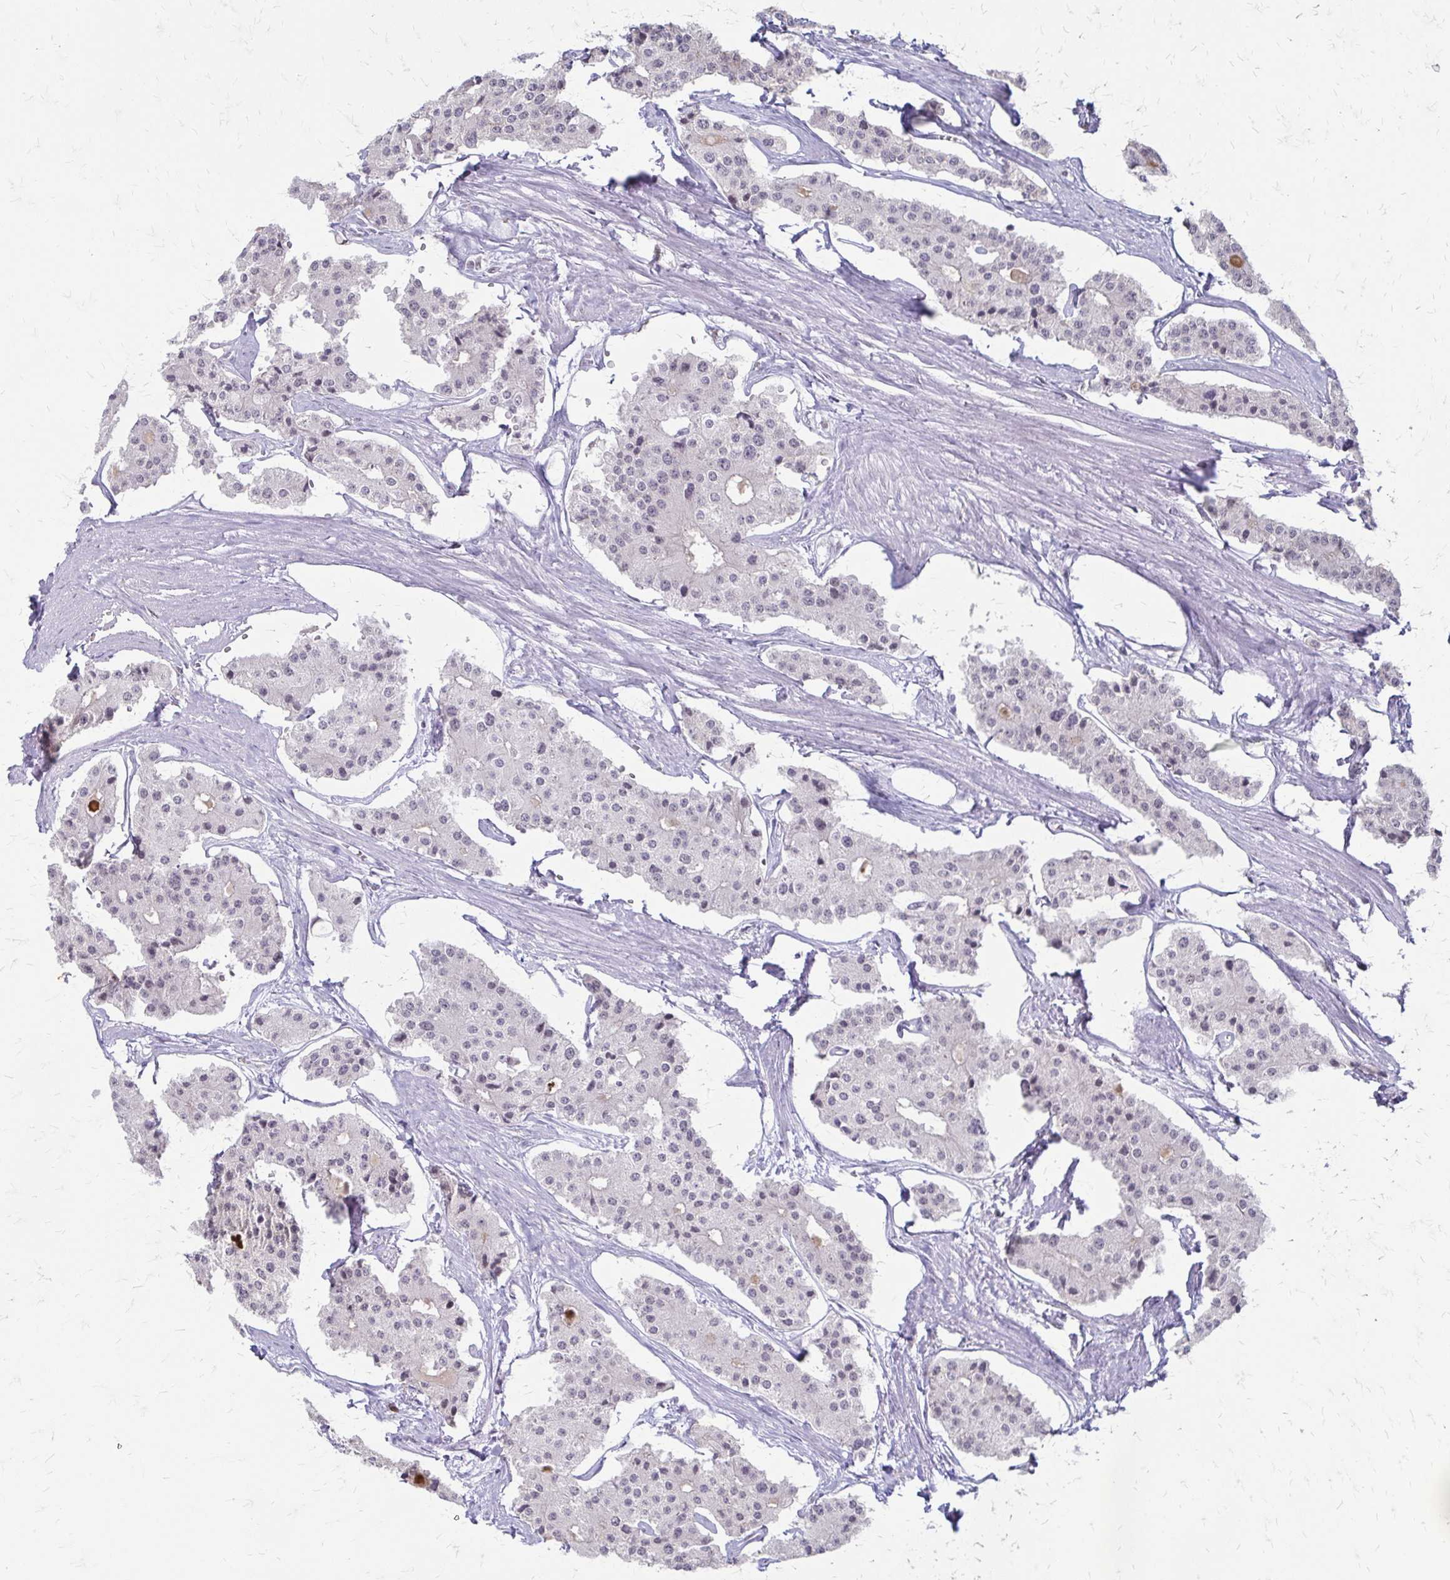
{"staining": {"intensity": "negative", "quantity": "none", "location": "none"}, "tissue": "carcinoid", "cell_type": "Tumor cells", "image_type": "cancer", "snomed": [{"axis": "morphology", "description": "Carcinoid, malignant, NOS"}, {"axis": "topography", "description": "Small intestine"}], "caption": "The image reveals no significant expression in tumor cells of malignant carcinoid.", "gene": "EED", "patient": {"sex": "female", "age": 65}}